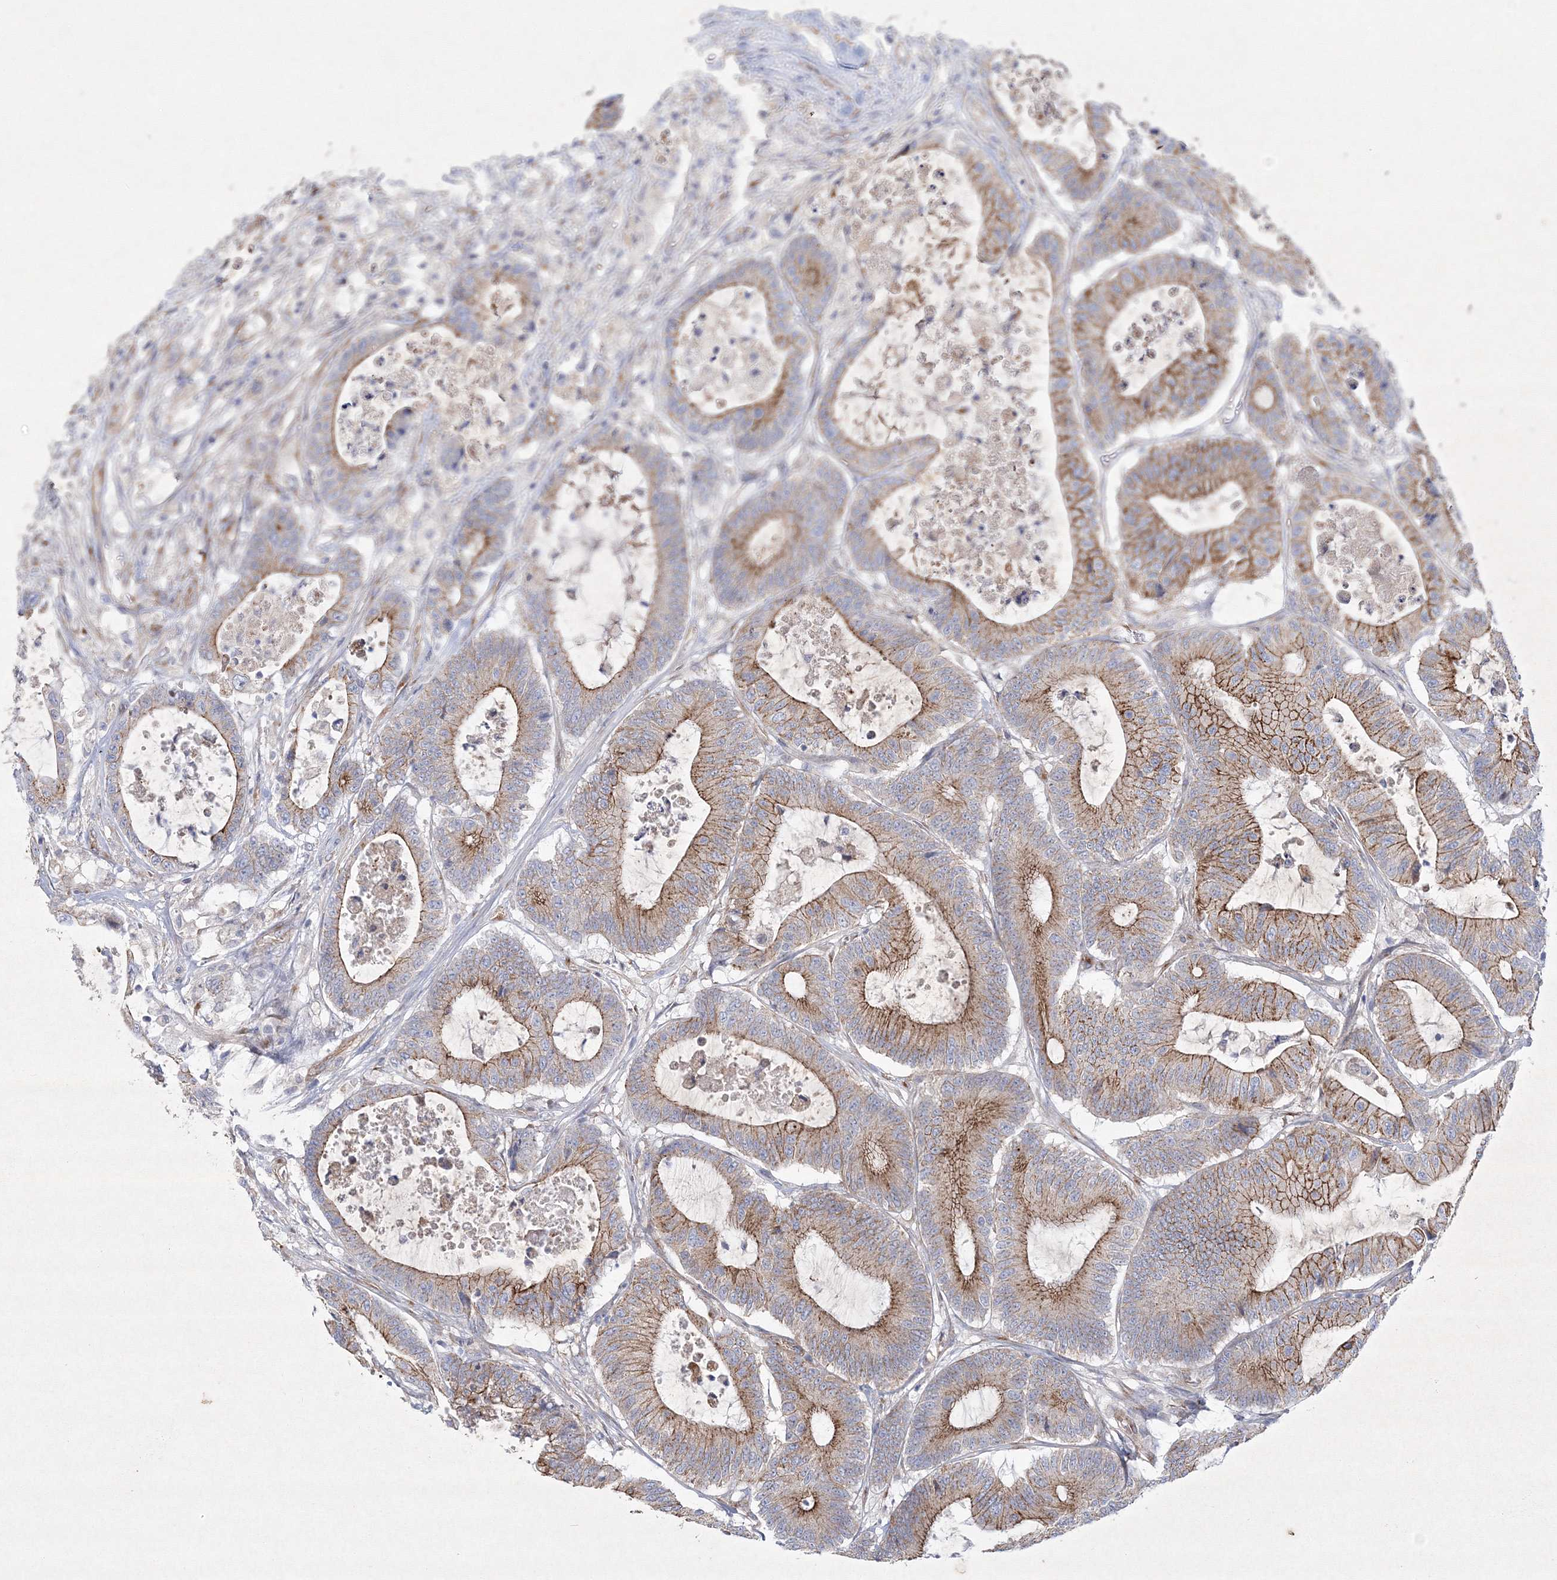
{"staining": {"intensity": "moderate", "quantity": ">75%", "location": "cytoplasmic/membranous"}, "tissue": "colorectal cancer", "cell_type": "Tumor cells", "image_type": "cancer", "snomed": [{"axis": "morphology", "description": "Adenocarcinoma, NOS"}, {"axis": "topography", "description": "Colon"}], "caption": "Colorectal adenocarcinoma was stained to show a protein in brown. There is medium levels of moderate cytoplasmic/membranous staining in approximately >75% of tumor cells.", "gene": "NAA40", "patient": {"sex": "female", "age": 84}}